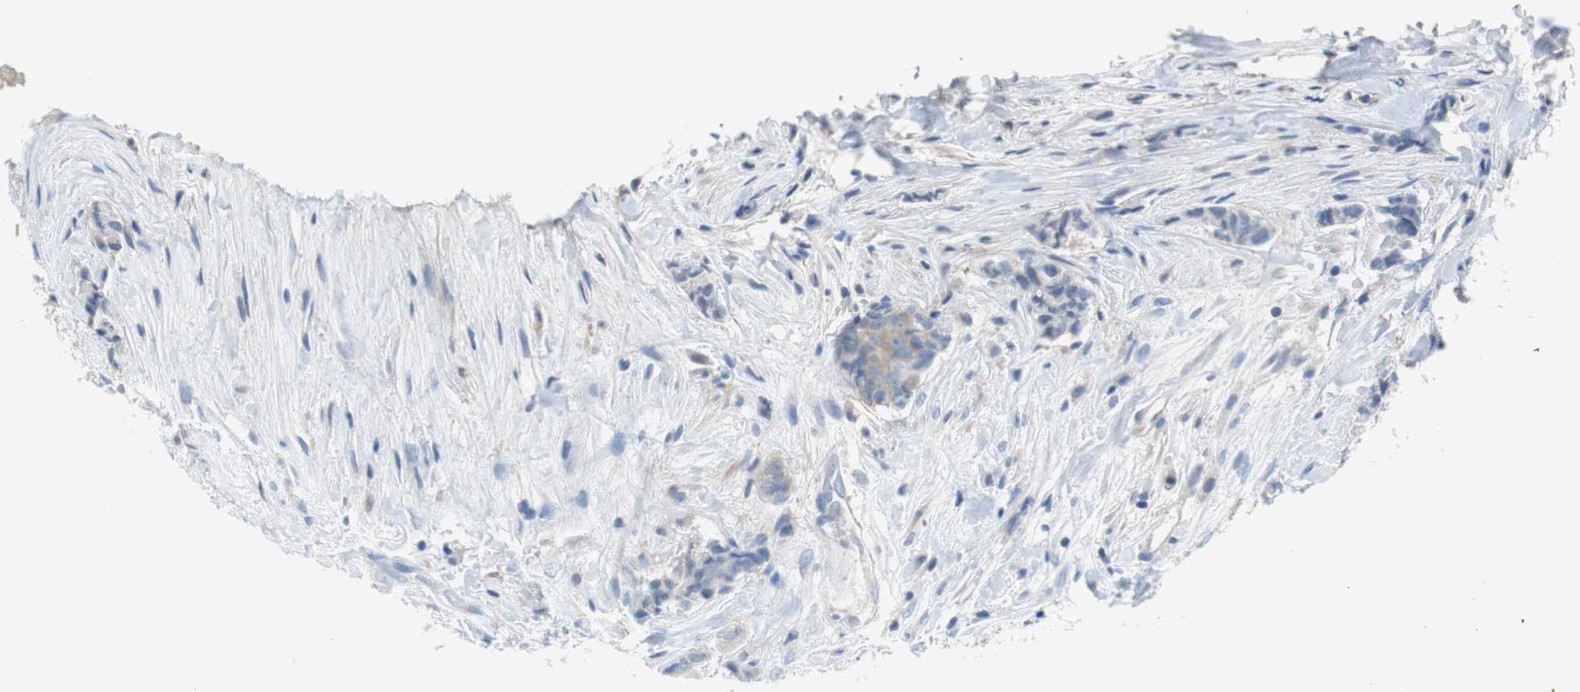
{"staining": {"intensity": "weak", "quantity": ">75%", "location": "cytoplasmic/membranous"}, "tissue": "breast cancer", "cell_type": "Tumor cells", "image_type": "cancer", "snomed": [{"axis": "morphology", "description": "Duct carcinoma"}, {"axis": "topography", "description": "Breast"}], "caption": "Intraductal carcinoma (breast) was stained to show a protein in brown. There is low levels of weak cytoplasmic/membranous staining in about >75% of tumor cells.", "gene": "EEF2K", "patient": {"sex": "female", "age": 40}}